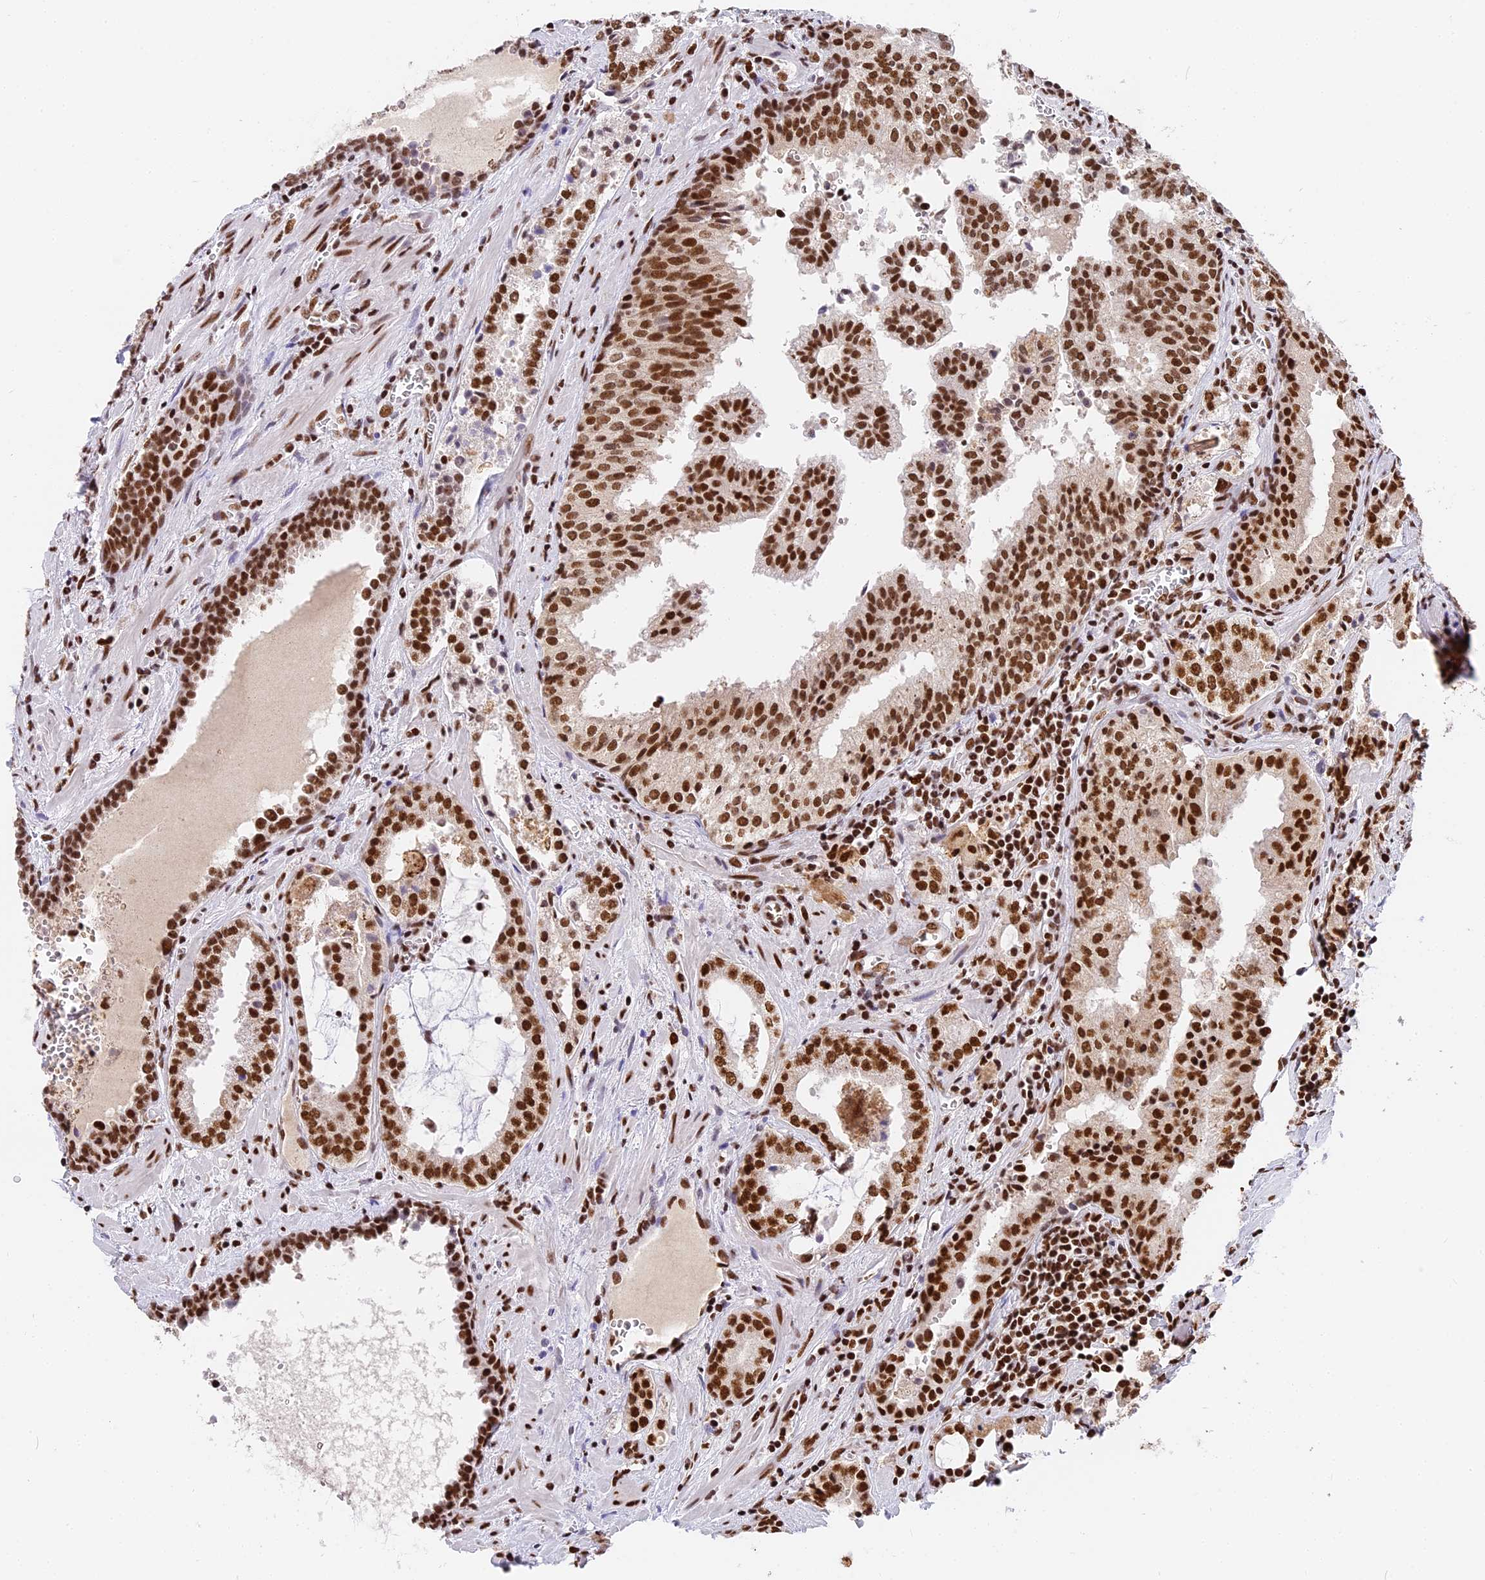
{"staining": {"intensity": "strong", "quantity": ">75%", "location": "nuclear"}, "tissue": "prostate cancer", "cell_type": "Tumor cells", "image_type": "cancer", "snomed": [{"axis": "morphology", "description": "Adenocarcinoma, High grade"}, {"axis": "topography", "description": "Prostate"}], "caption": "Prostate high-grade adenocarcinoma was stained to show a protein in brown. There is high levels of strong nuclear expression in approximately >75% of tumor cells.", "gene": "SBNO1", "patient": {"sex": "male", "age": 68}}